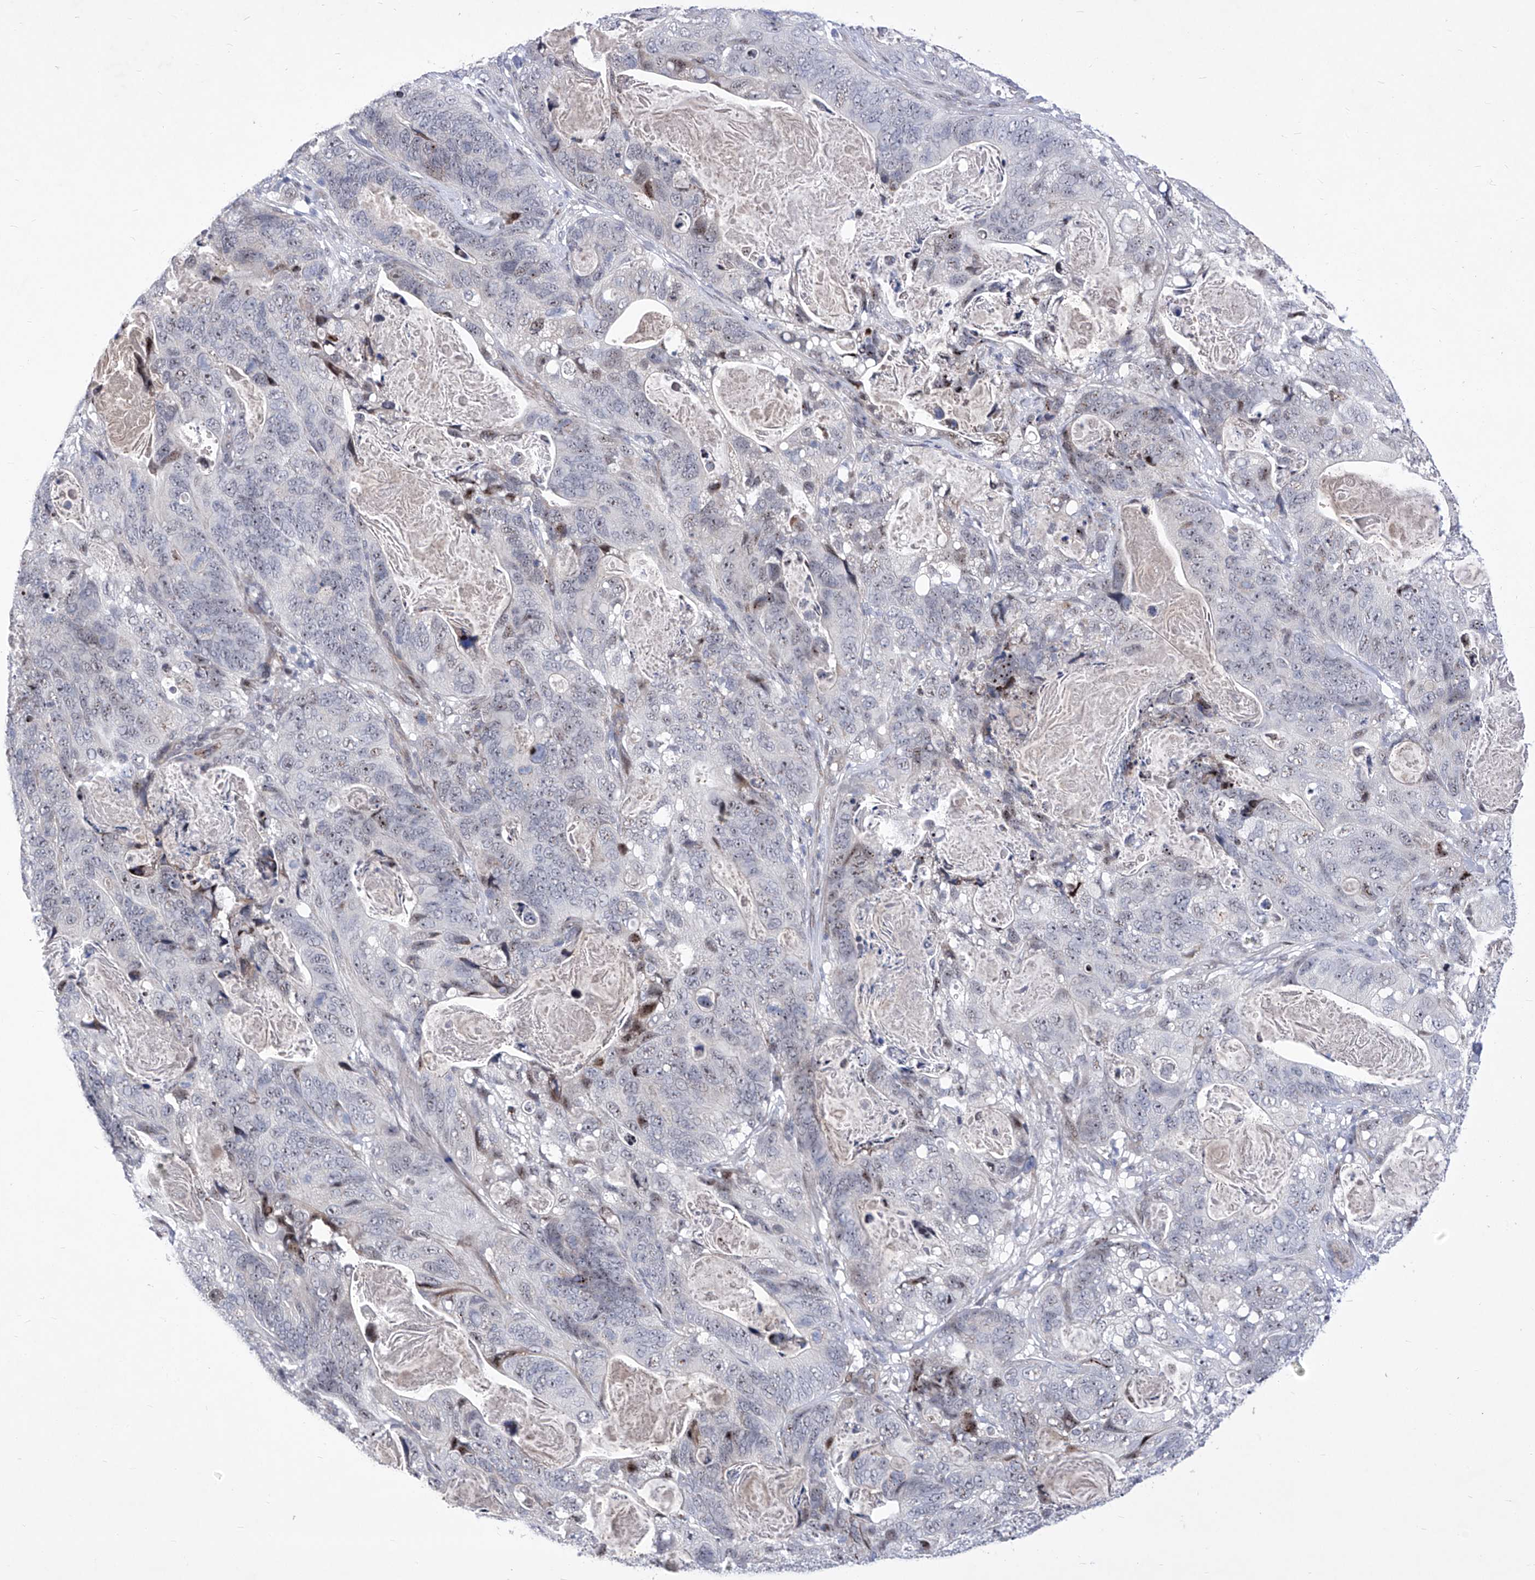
{"staining": {"intensity": "weak", "quantity": "<25%", "location": "nuclear"}, "tissue": "stomach cancer", "cell_type": "Tumor cells", "image_type": "cancer", "snomed": [{"axis": "morphology", "description": "Normal tissue, NOS"}, {"axis": "morphology", "description": "Adenocarcinoma, NOS"}, {"axis": "topography", "description": "Stomach"}], "caption": "Immunohistochemical staining of stomach cancer demonstrates no significant positivity in tumor cells. Nuclei are stained in blue.", "gene": "NUFIP1", "patient": {"sex": "female", "age": 89}}